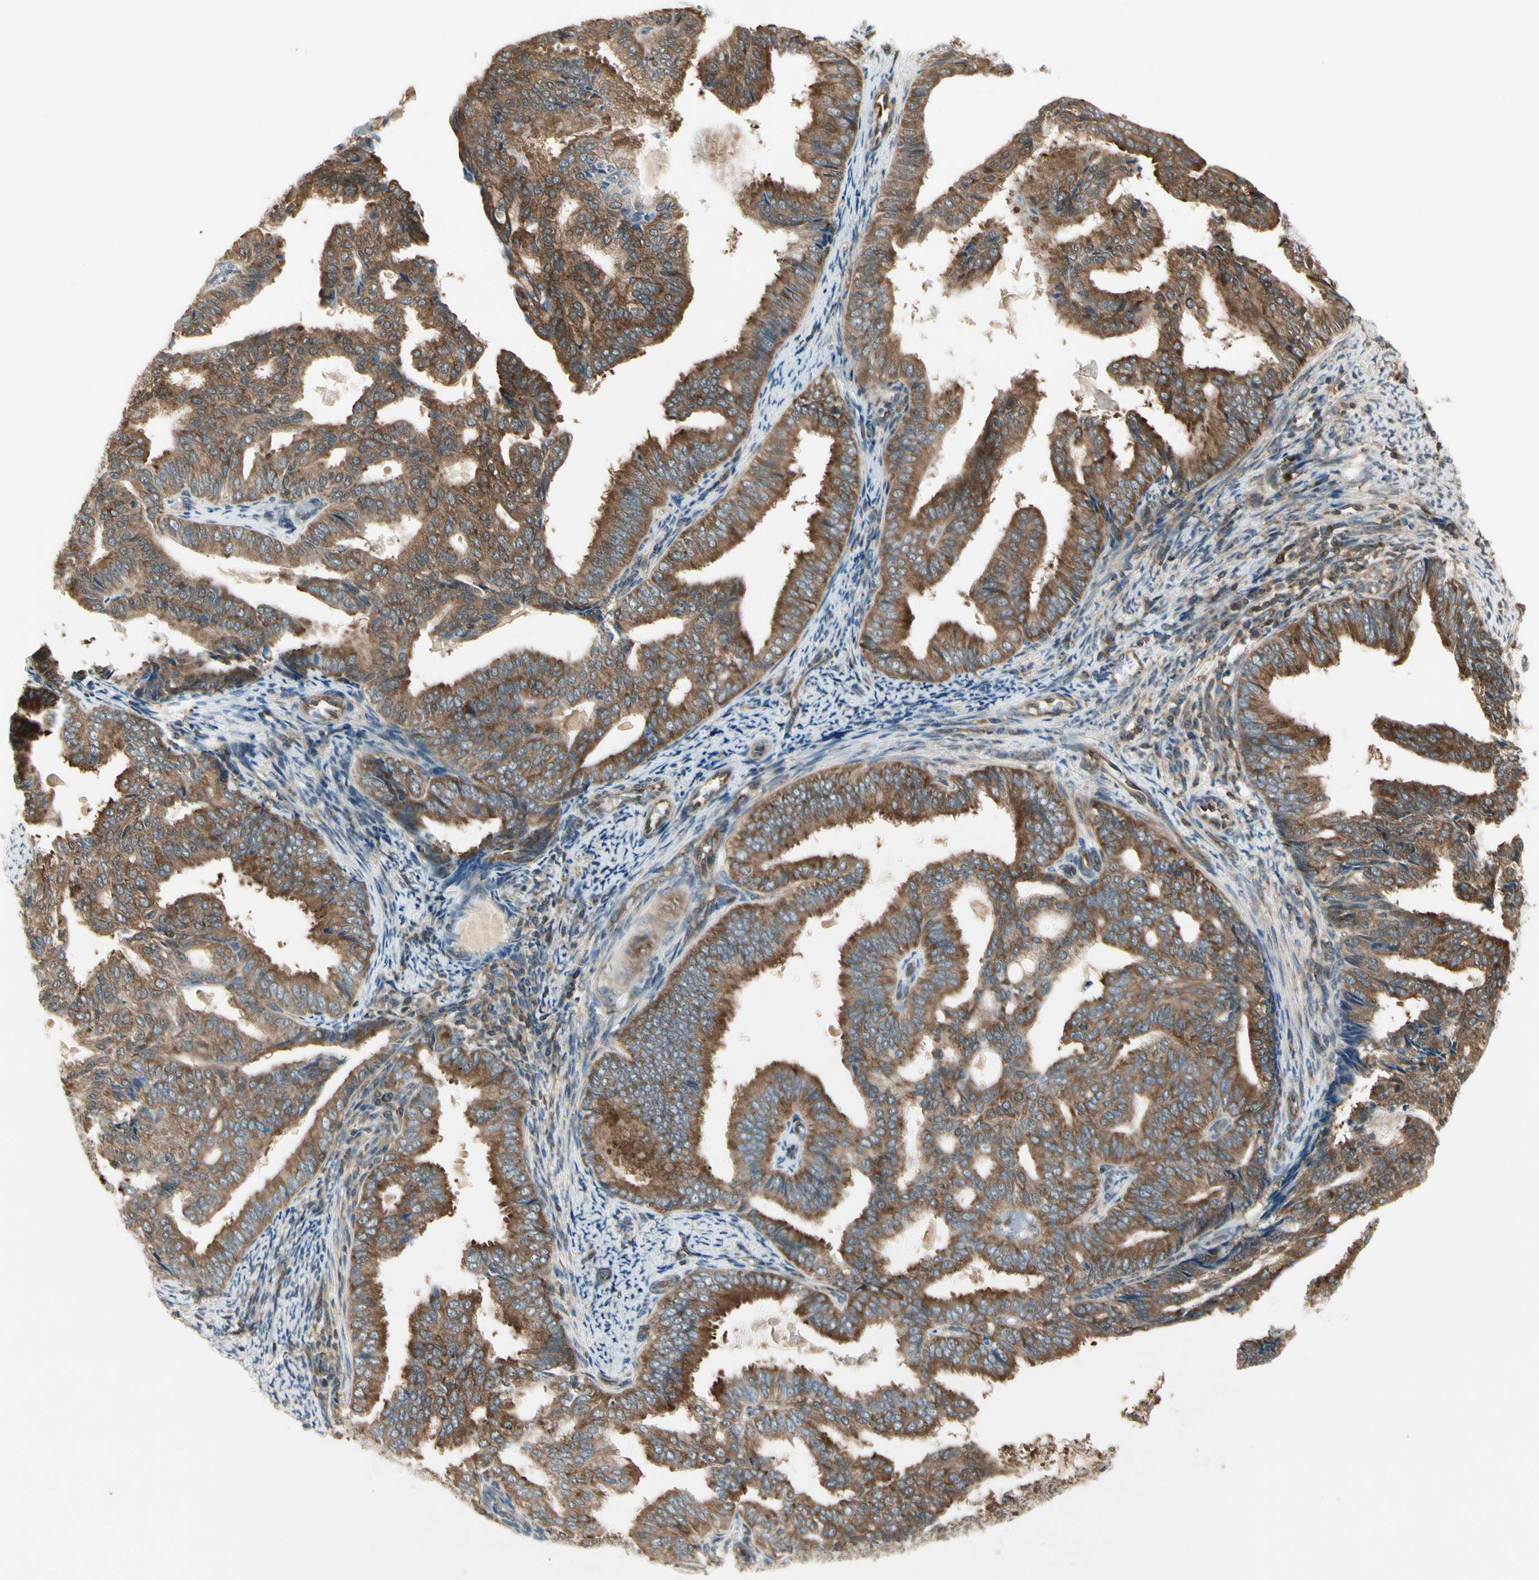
{"staining": {"intensity": "strong", "quantity": ">75%", "location": "cytoplasmic/membranous"}, "tissue": "endometrial cancer", "cell_type": "Tumor cells", "image_type": "cancer", "snomed": [{"axis": "morphology", "description": "Adenocarcinoma, NOS"}, {"axis": "topography", "description": "Endometrium"}], "caption": "The histopathology image displays a brown stain indicating the presence of a protein in the cytoplasmic/membranous of tumor cells in endometrial adenocarcinoma. The staining was performed using DAB, with brown indicating positive protein expression. Nuclei are stained blue with hematoxylin.", "gene": "OXSR1", "patient": {"sex": "female", "age": 58}}